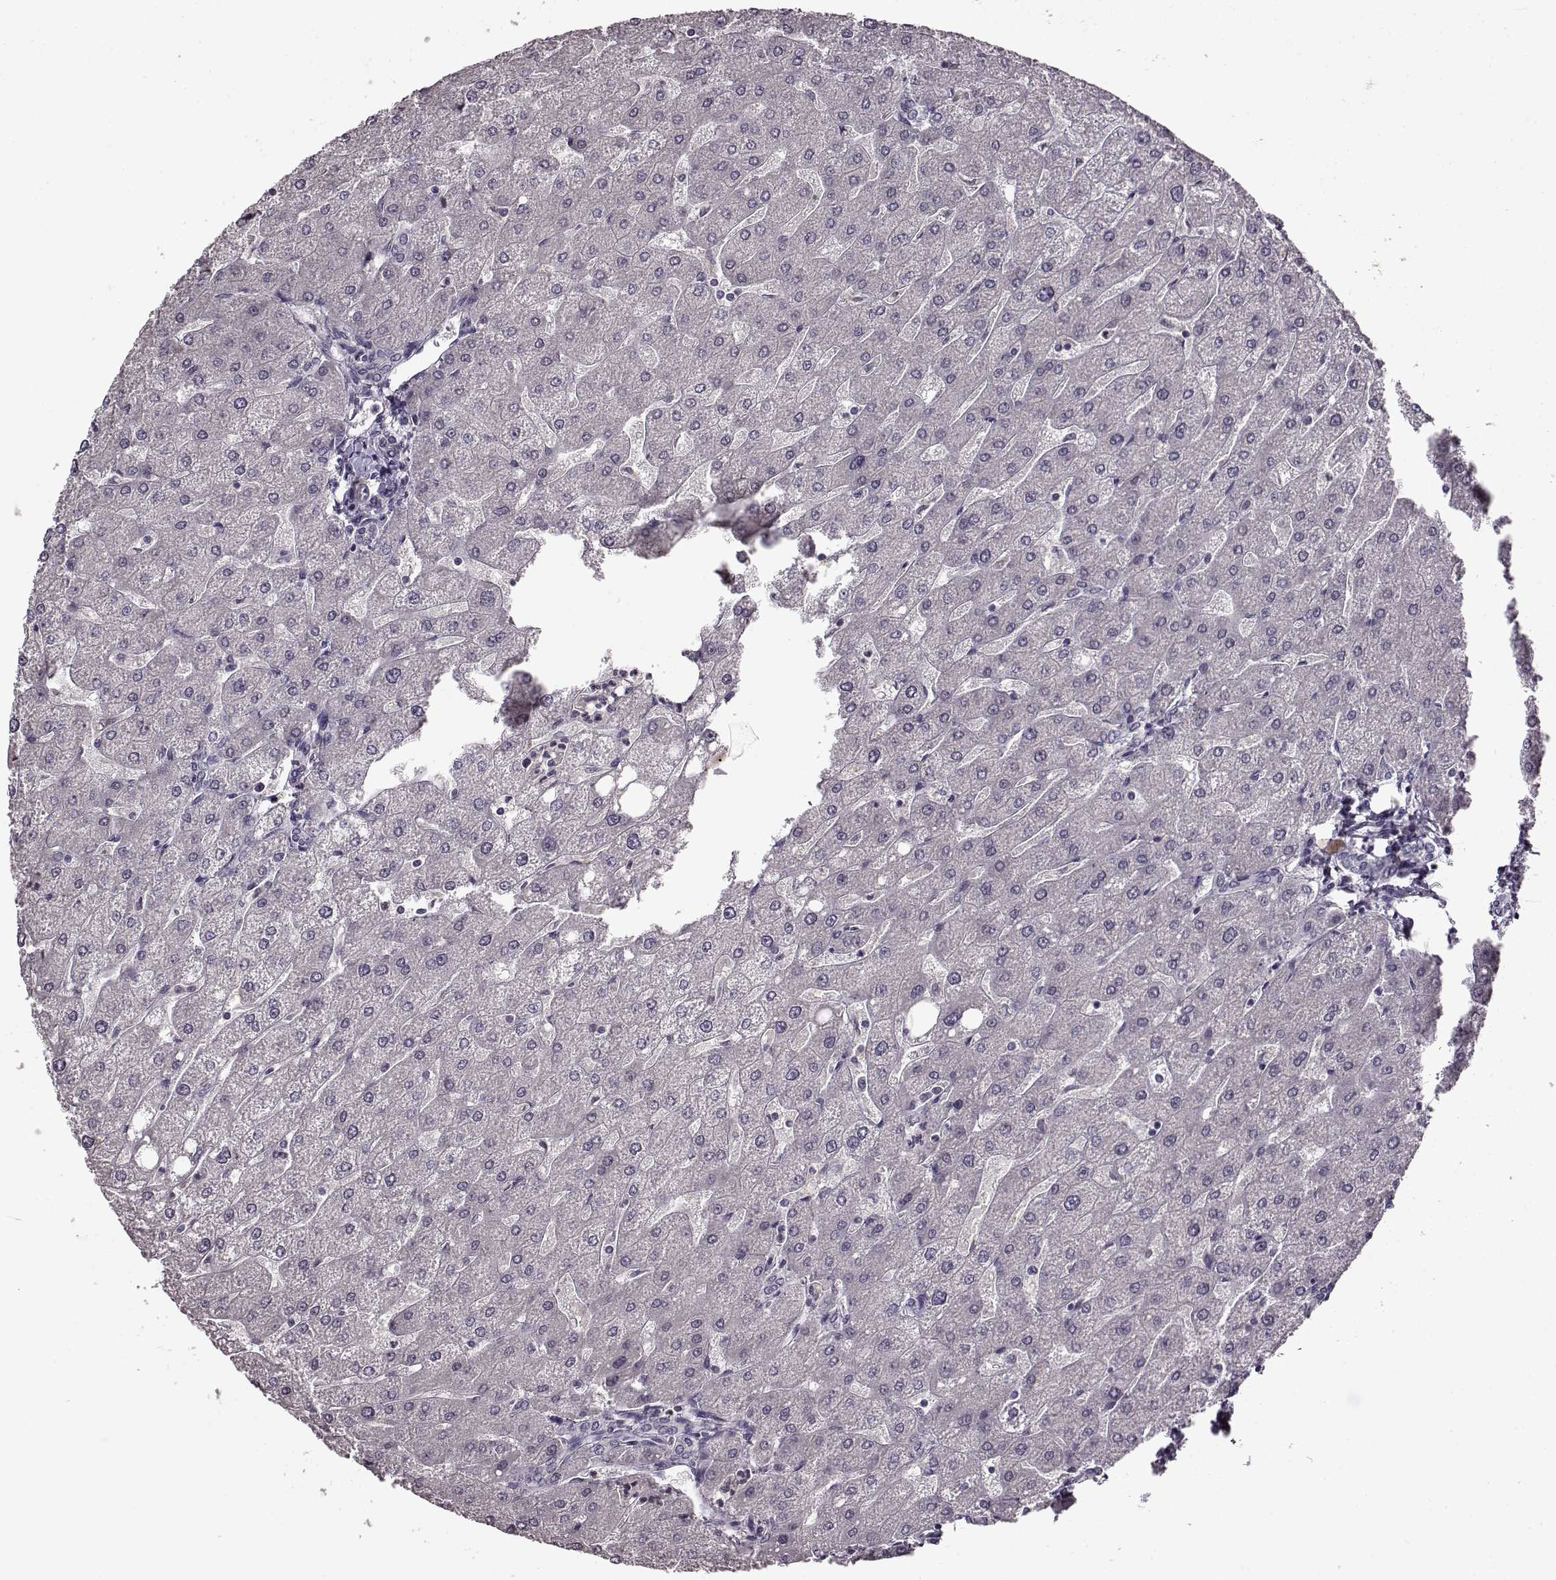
{"staining": {"intensity": "negative", "quantity": "none", "location": "none"}, "tissue": "liver", "cell_type": "Cholangiocytes", "image_type": "normal", "snomed": [{"axis": "morphology", "description": "Normal tissue, NOS"}, {"axis": "topography", "description": "Liver"}], "caption": "This is an IHC photomicrograph of normal human liver. There is no staining in cholangiocytes.", "gene": "CNGA3", "patient": {"sex": "male", "age": 67}}